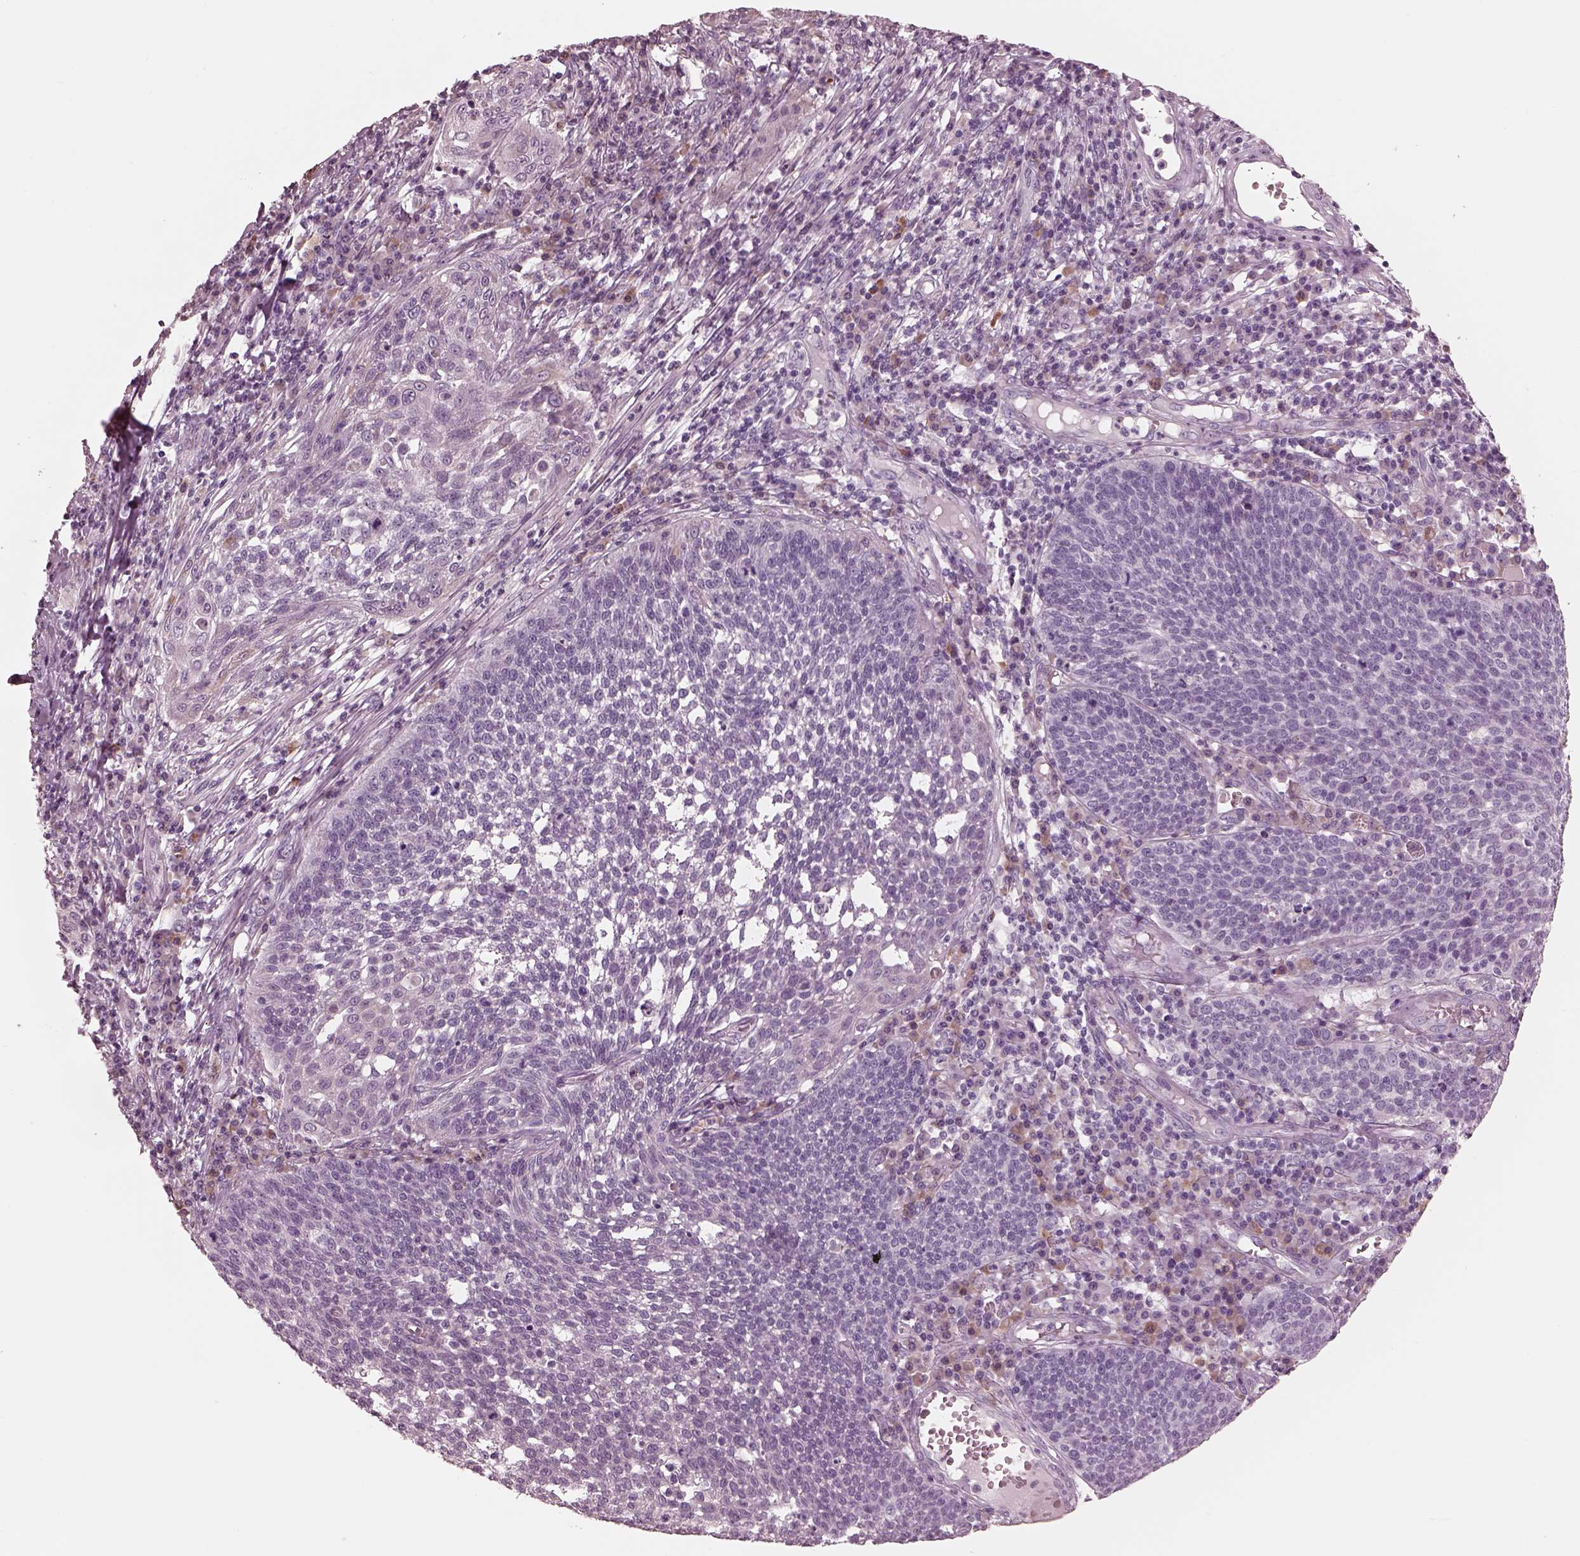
{"staining": {"intensity": "negative", "quantity": "none", "location": "none"}, "tissue": "cervical cancer", "cell_type": "Tumor cells", "image_type": "cancer", "snomed": [{"axis": "morphology", "description": "Squamous cell carcinoma, NOS"}, {"axis": "topography", "description": "Cervix"}], "caption": "DAB immunohistochemical staining of human squamous cell carcinoma (cervical) reveals no significant expression in tumor cells.", "gene": "CADM2", "patient": {"sex": "female", "age": 34}}